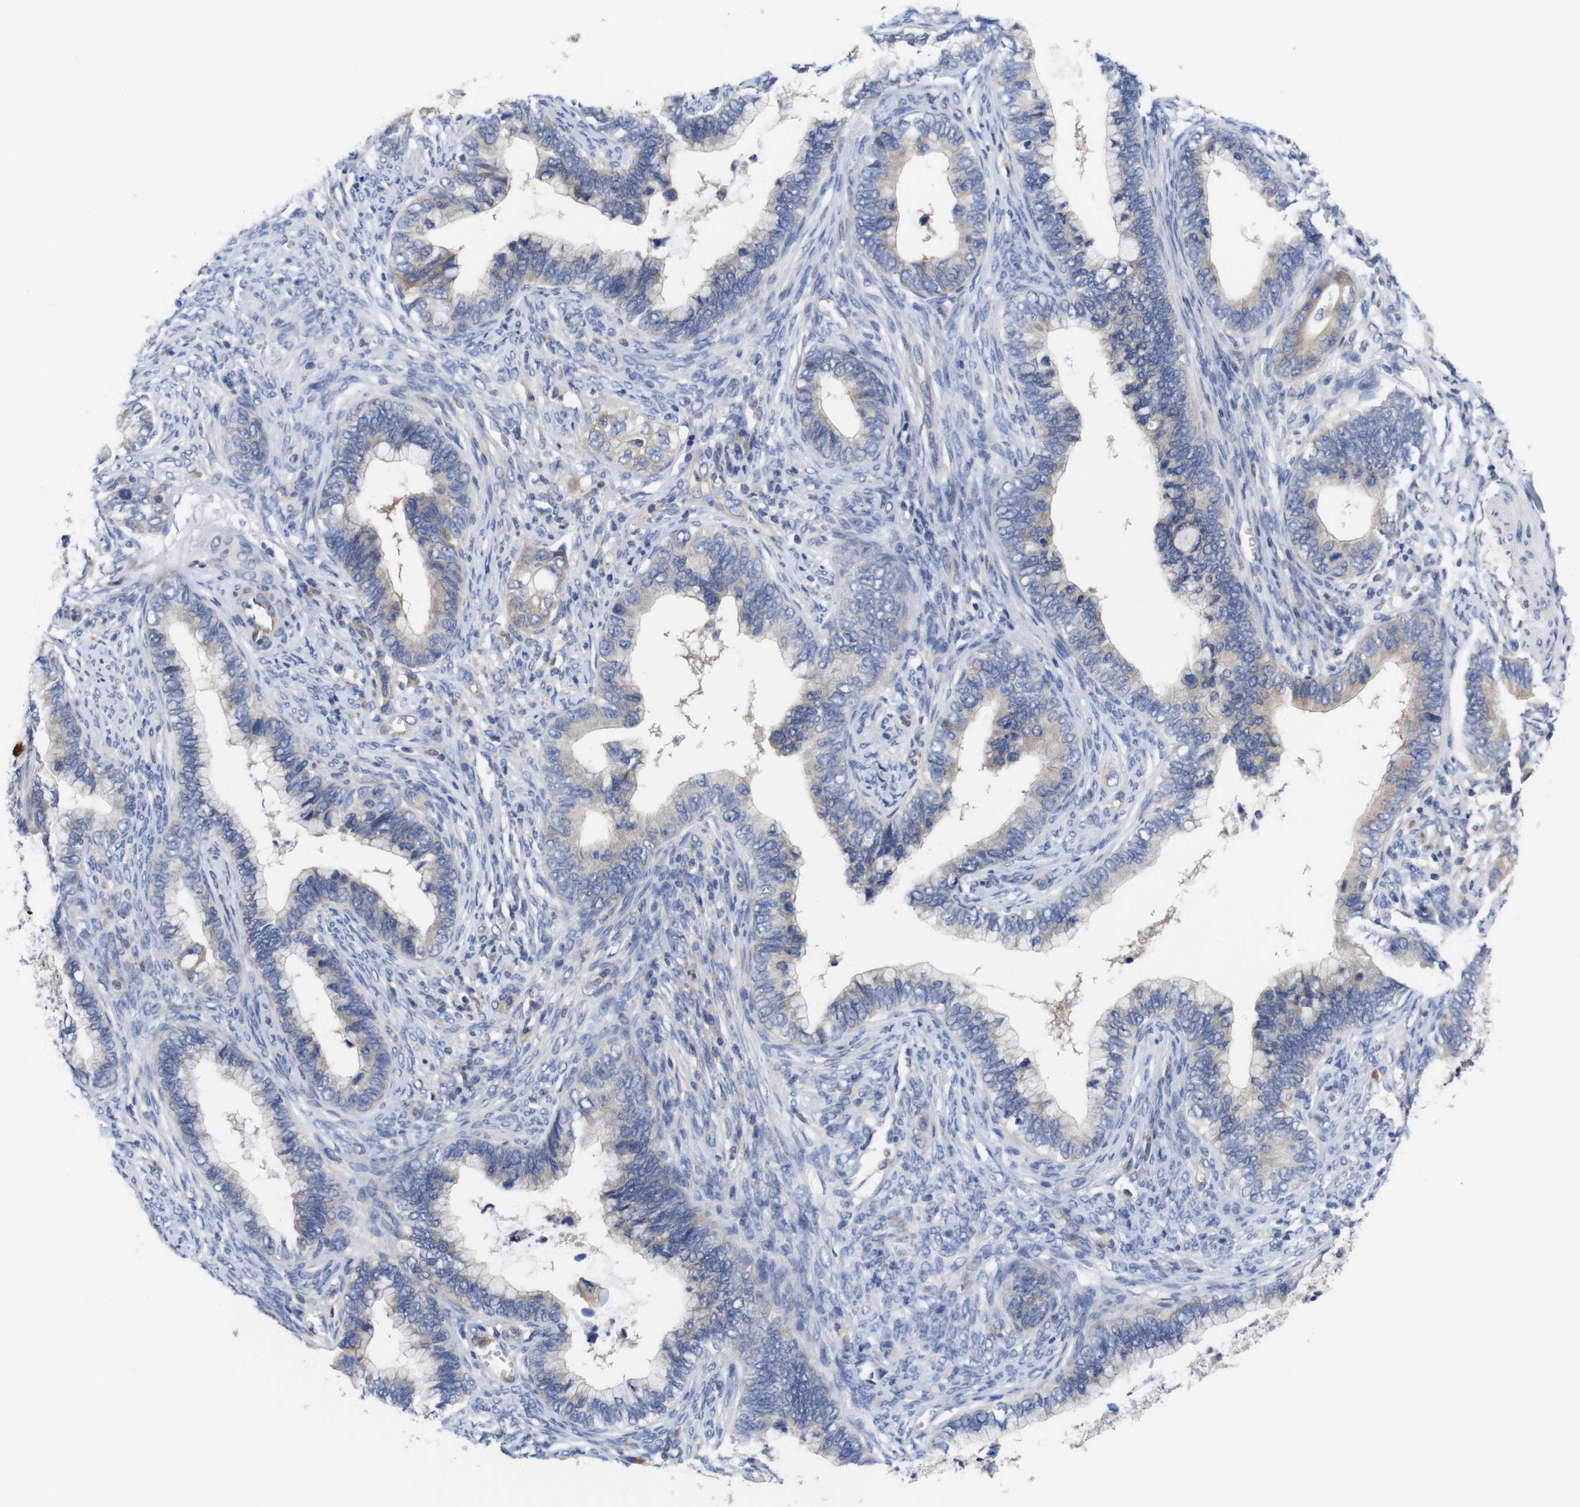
{"staining": {"intensity": "weak", "quantity": "25%-75%", "location": "cytoplasmic/membranous"}, "tissue": "cervical cancer", "cell_type": "Tumor cells", "image_type": "cancer", "snomed": [{"axis": "morphology", "description": "Adenocarcinoma, NOS"}, {"axis": "topography", "description": "Cervix"}], "caption": "The image reveals staining of adenocarcinoma (cervical), revealing weak cytoplasmic/membranous protein expression (brown color) within tumor cells.", "gene": "USH1C", "patient": {"sex": "female", "age": 44}}